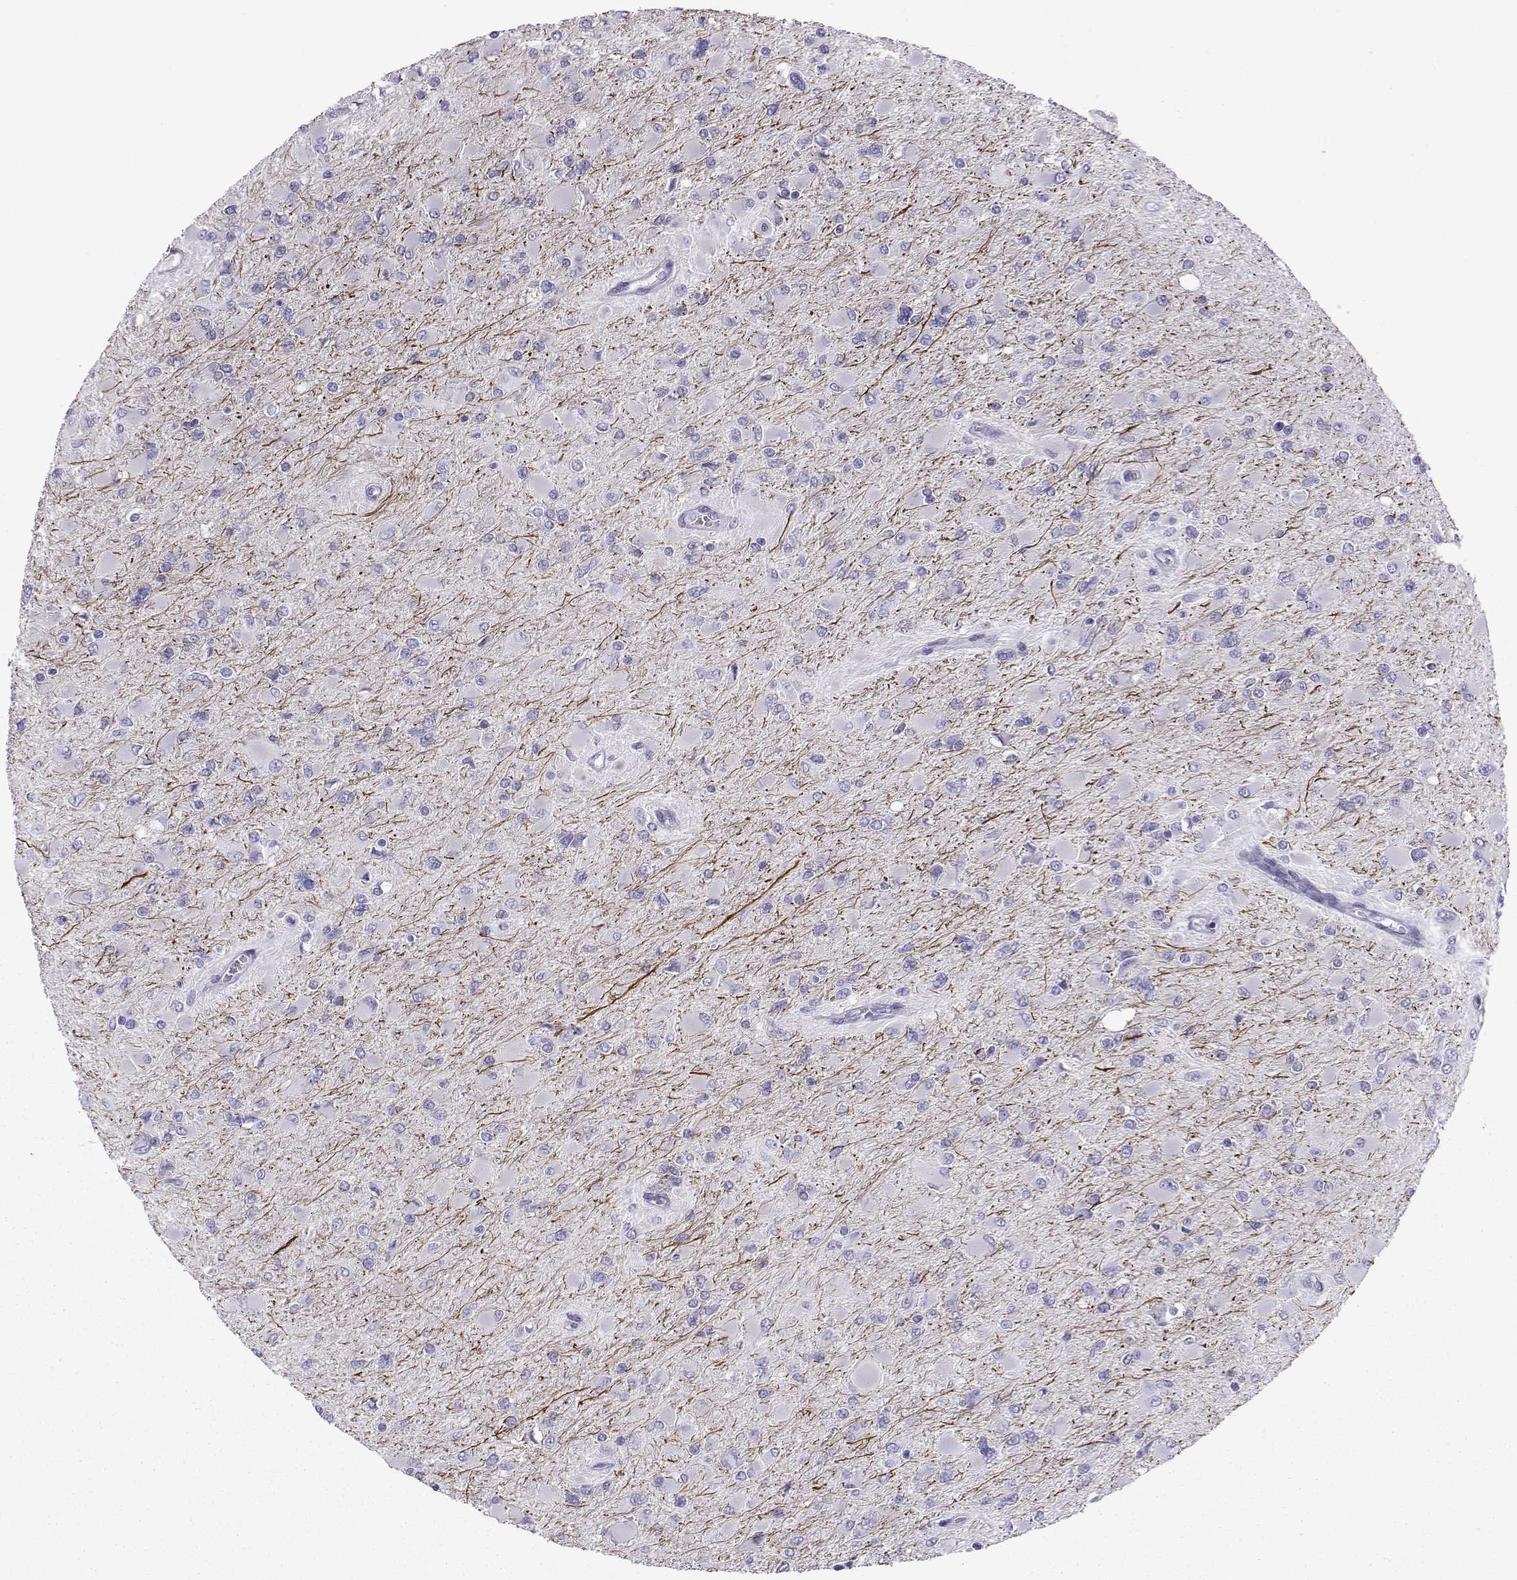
{"staining": {"intensity": "negative", "quantity": "none", "location": "none"}, "tissue": "glioma", "cell_type": "Tumor cells", "image_type": "cancer", "snomed": [{"axis": "morphology", "description": "Glioma, malignant, High grade"}, {"axis": "topography", "description": "Cerebral cortex"}], "caption": "High-grade glioma (malignant) was stained to show a protein in brown. There is no significant staining in tumor cells. (DAB (3,3'-diaminobenzidine) immunohistochemistry (IHC) with hematoxylin counter stain).", "gene": "NEFL", "patient": {"sex": "female", "age": 36}}